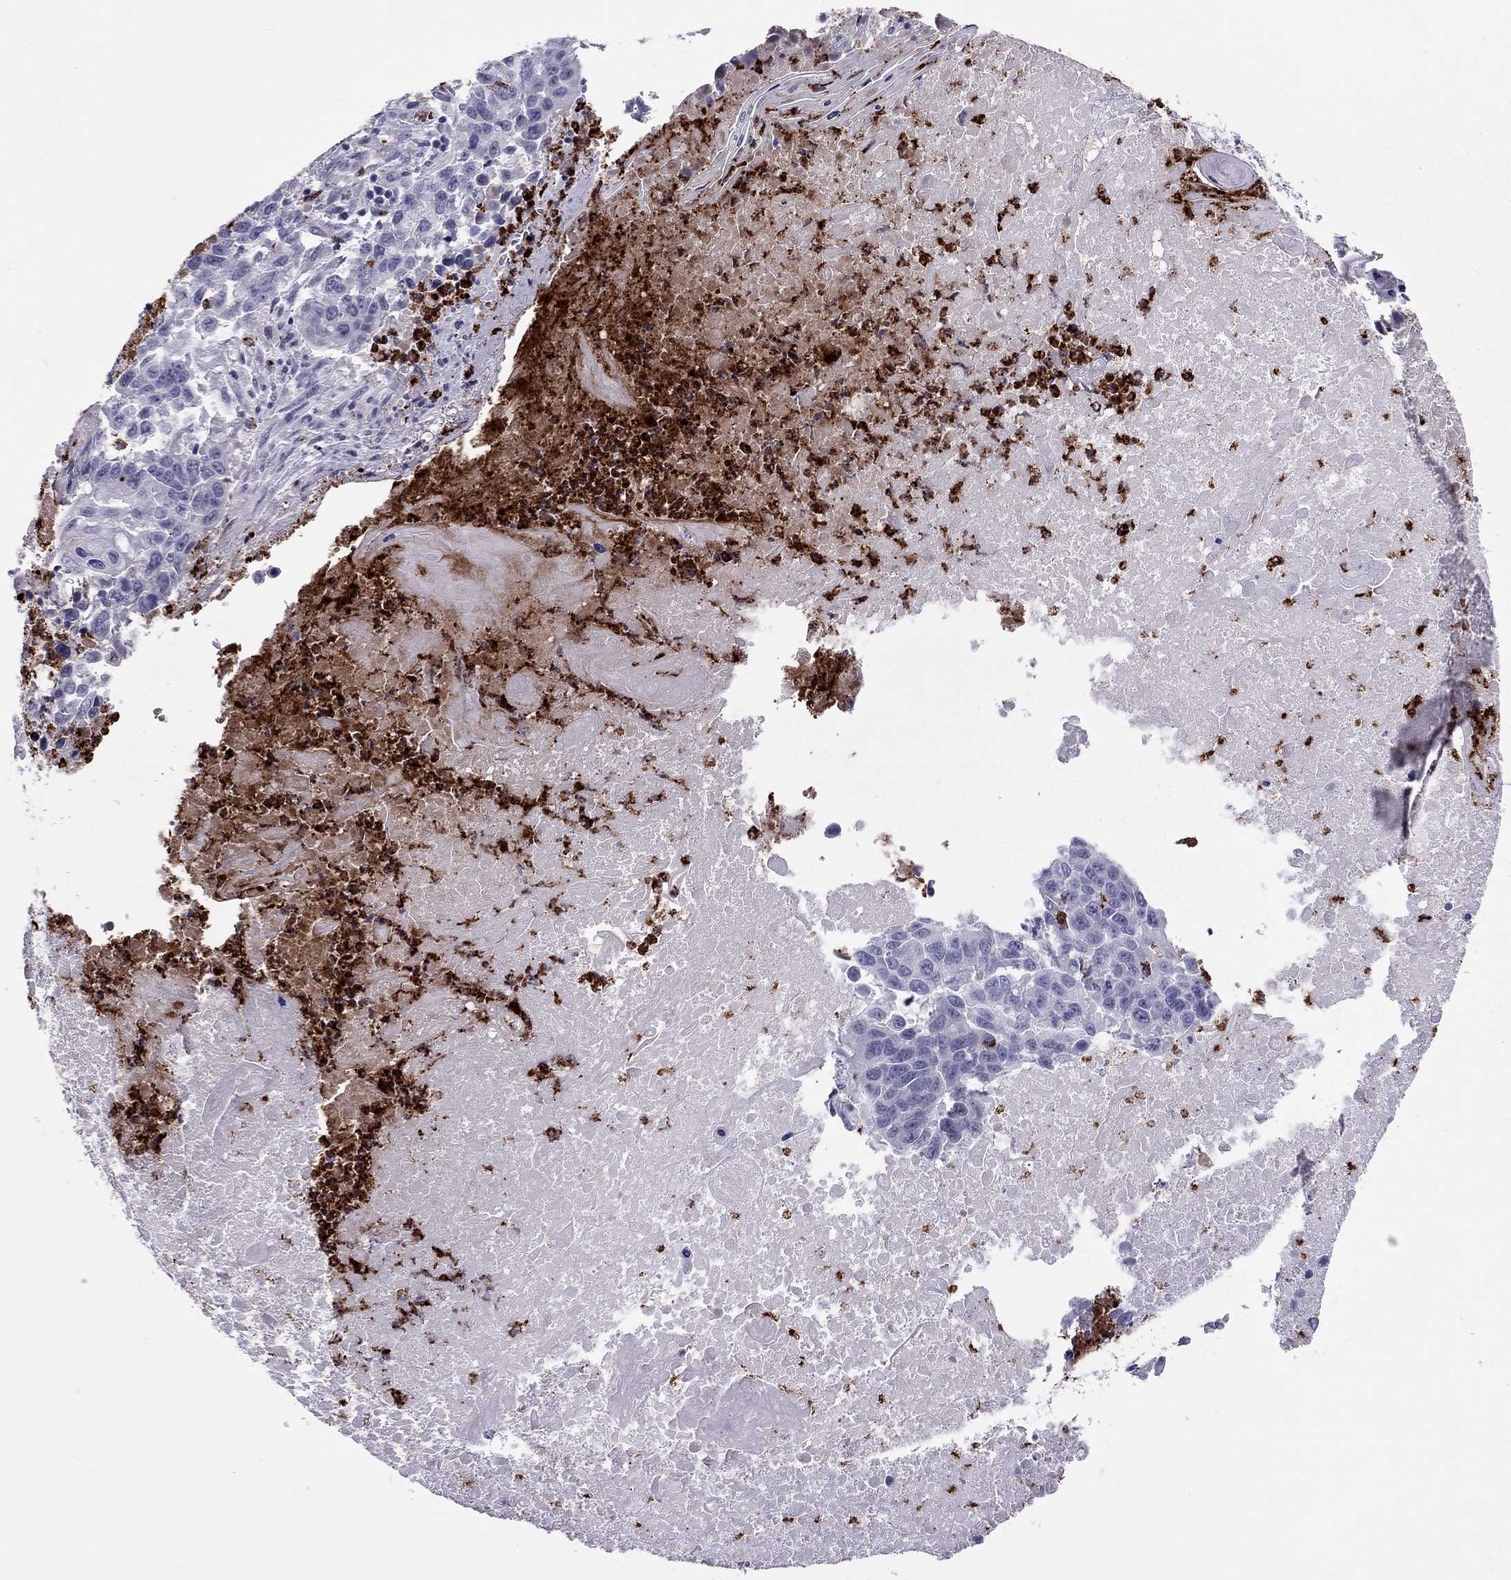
{"staining": {"intensity": "negative", "quantity": "none", "location": "none"}, "tissue": "lung cancer", "cell_type": "Tumor cells", "image_type": "cancer", "snomed": [{"axis": "morphology", "description": "Squamous cell carcinoma, NOS"}, {"axis": "topography", "description": "Lung"}], "caption": "Immunohistochemical staining of human lung cancer shows no significant expression in tumor cells.", "gene": "CCL27", "patient": {"sex": "male", "age": 73}}